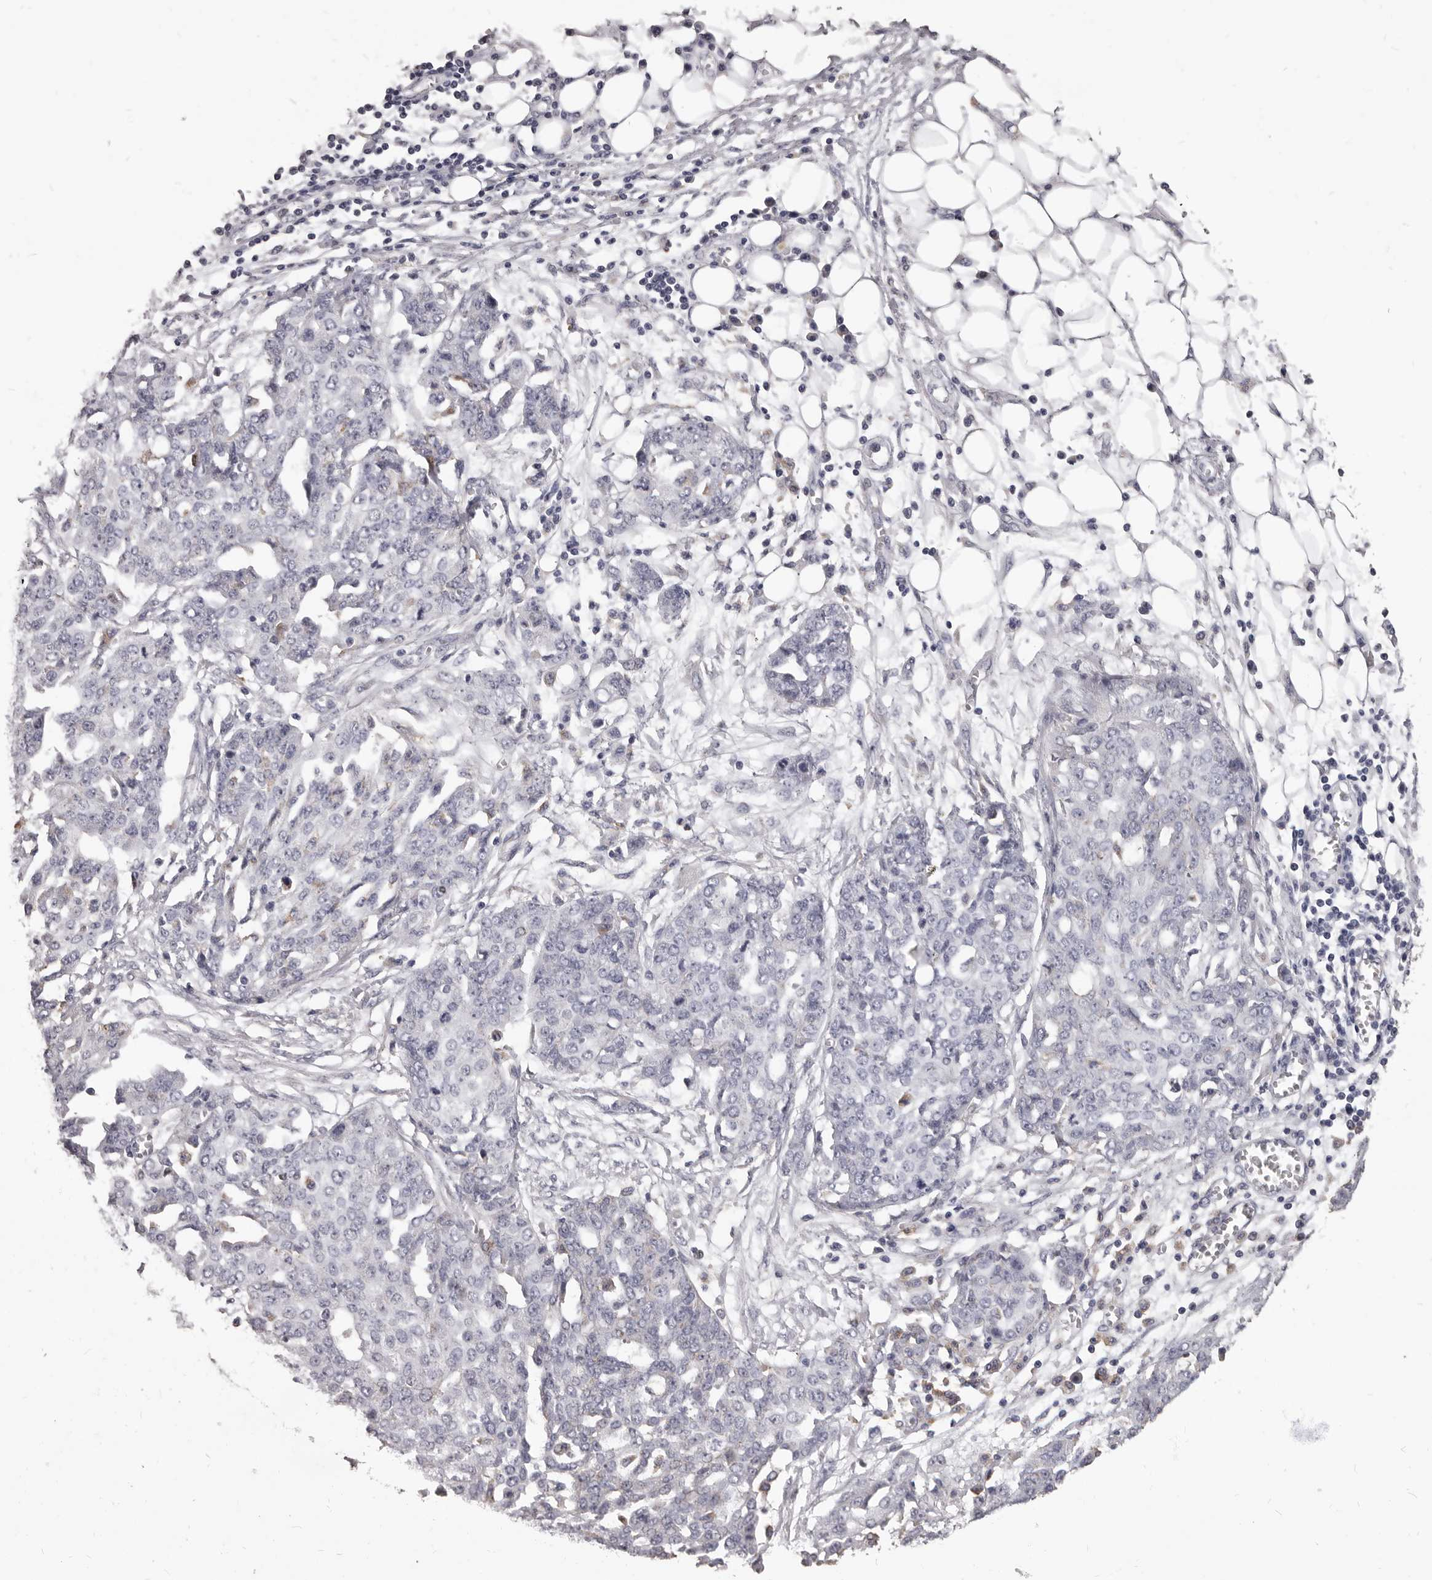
{"staining": {"intensity": "negative", "quantity": "none", "location": "none"}, "tissue": "ovarian cancer", "cell_type": "Tumor cells", "image_type": "cancer", "snomed": [{"axis": "morphology", "description": "Cystadenocarcinoma, serous, NOS"}, {"axis": "topography", "description": "Soft tissue"}, {"axis": "topography", "description": "Ovary"}], "caption": "DAB (3,3'-diaminobenzidine) immunohistochemical staining of human ovarian cancer exhibits no significant positivity in tumor cells. The staining was performed using DAB (3,3'-diaminobenzidine) to visualize the protein expression in brown, while the nuclei were stained in blue with hematoxylin (Magnification: 20x).", "gene": "PI4K2A", "patient": {"sex": "female", "age": 57}}